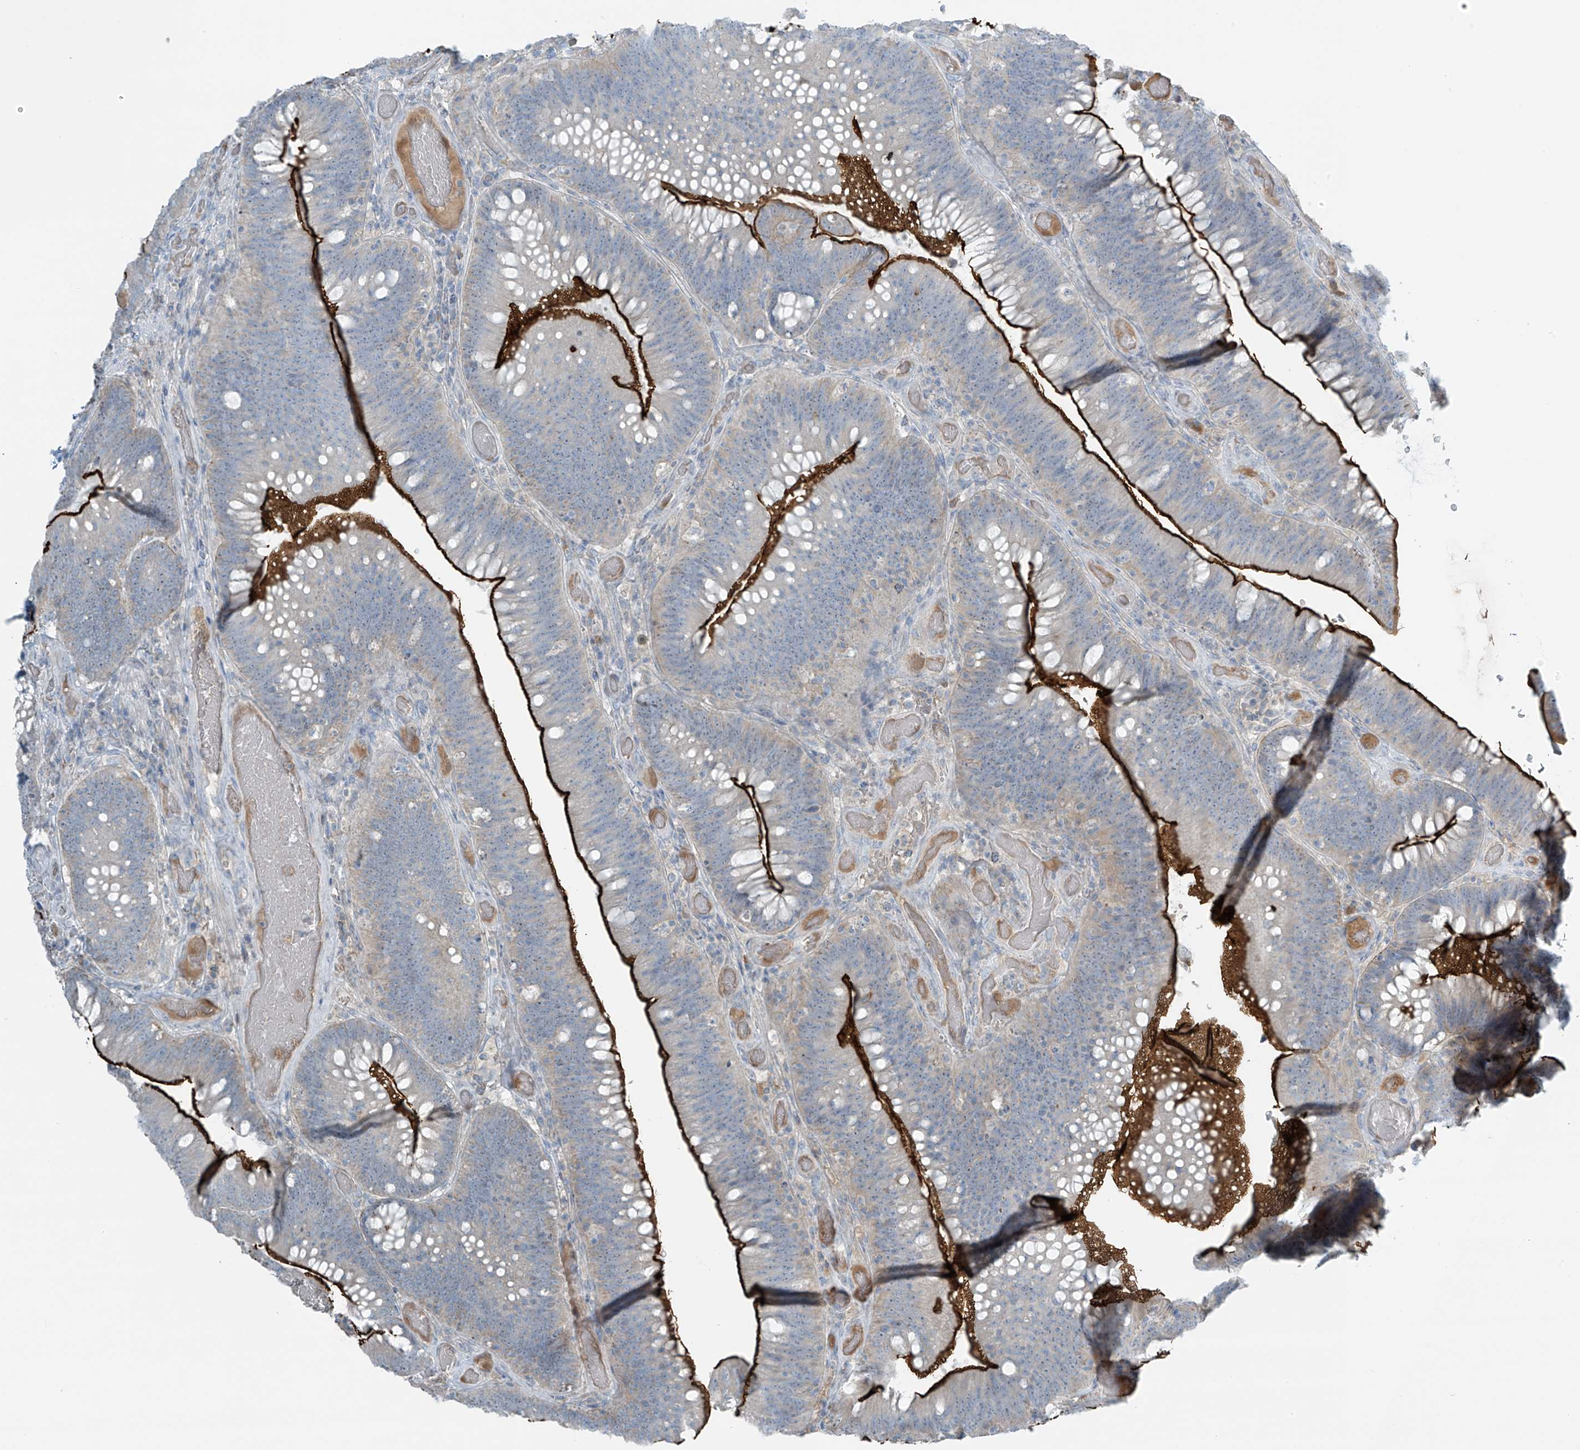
{"staining": {"intensity": "strong", "quantity": "25%-75%", "location": "cytoplasmic/membranous"}, "tissue": "colorectal cancer", "cell_type": "Tumor cells", "image_type": "cancer", "snomed": [{"axis": "morphology", "description": "Normal tissue, NOS"}, {"axis": "topography", "description": "Colon"}], "caption": "Tumor cells display high levels of strong cytoplasmic/membranous positivity in about 25%-75% of cells in colorectal cancer. (Brightfield microscopy of DAB IHC at high magnification).", "gene": "FAM131C", "patient": {"sex": "female", "age": 82}}